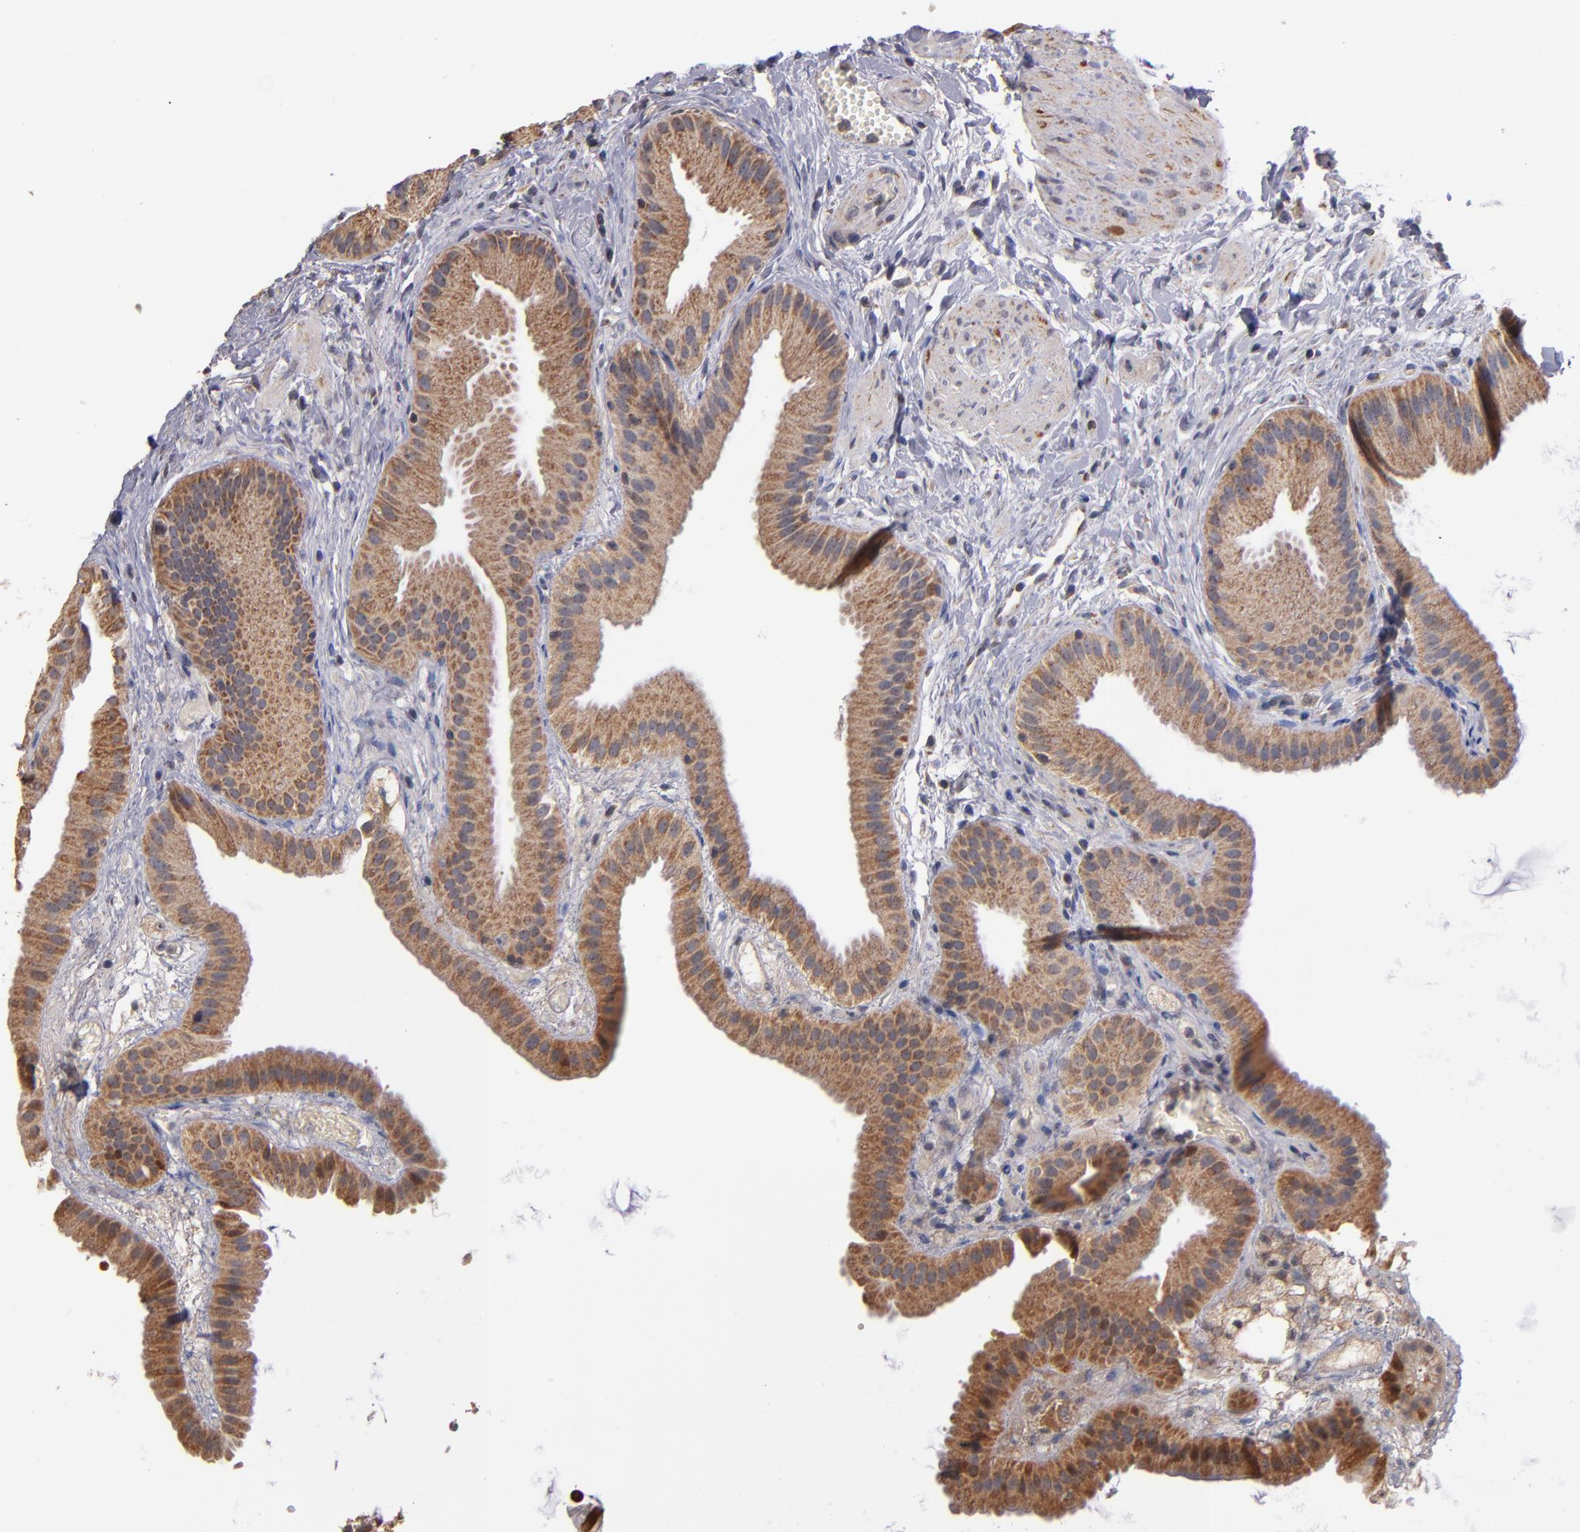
{"staining": {"intensity": "moderate", "quantity": ">75%", "location": "cytoplasmic/membranous"}, "tissue": "gallbladder", "cell_type": "Glandular cells", "image_type": "normal", "snomed": [{"axis": "morphology", "description": "Normal tissue, NOS"}, {"axis": "topography", "description": "Gallbladder"}], "caption": "Protein staining shows moderate cytoplasmic/membranous positivity in approximately >75% of glandular cells in benign gallbladder.", "gene": "DIABLO", "patient": {"sex": "female", "age": 63}}